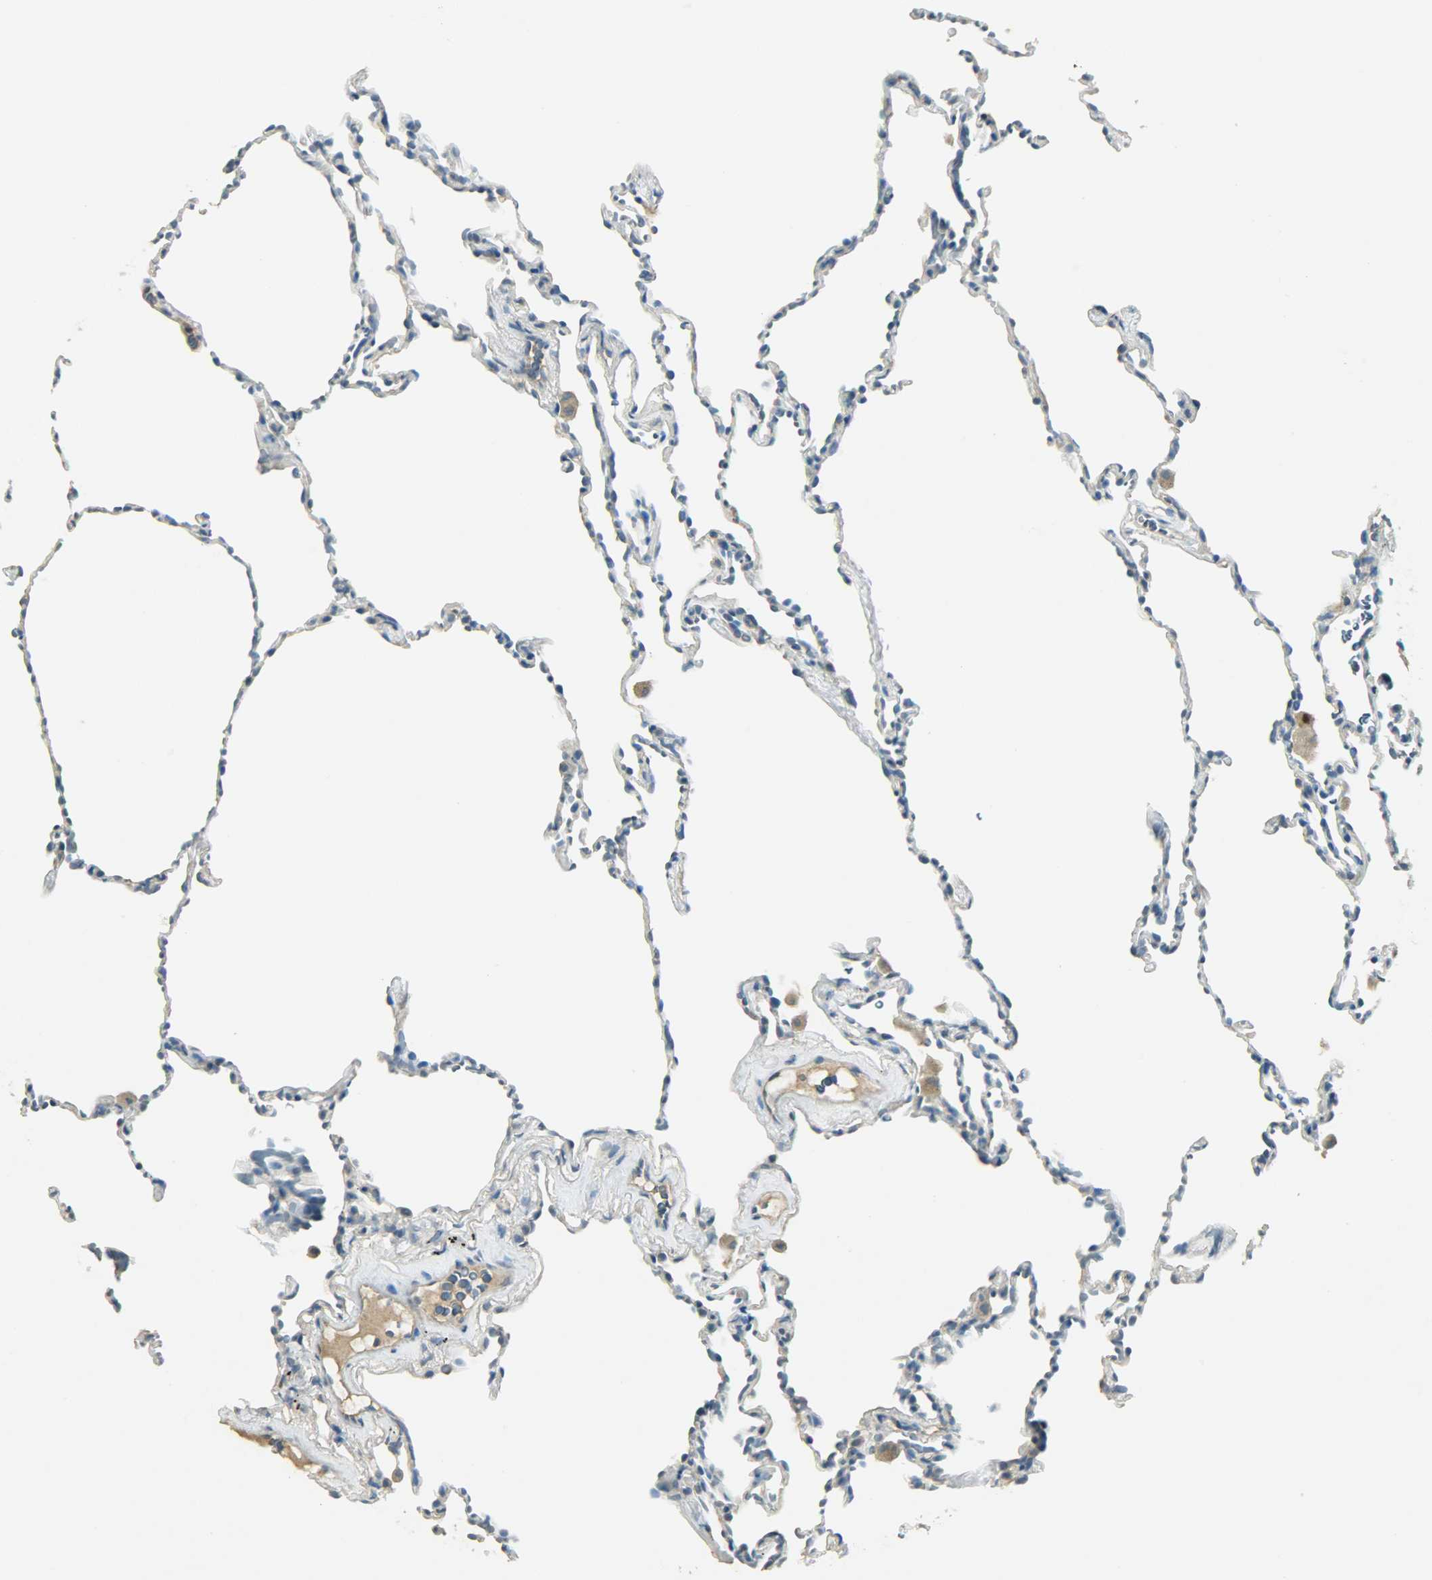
{"staining": {"intensity": "weak", "quantity": "25%-75%", "location": "cytoplasmic/membranous"}, "tissue": "lung", "cell_type": "Alveolar cells", "image_type": "normal", "snomed": [{"axis": "morphology", "description": "Normal tissue, NOS"}, {"axis": "morphology", "description": "Soft tissue tumor metastatic"}, {"axis": "topography", "description": "Lung"}], "caption": "IHC staining of unremarkable lung, which shows low levels of weak cytoplasmic/membranous positivity in about 25%-75% of alveolar cells indicating weak cytoplasmic/membranous protein staining. The staining was performed using DAB (brown) for protein detection and nuclei were counterstained in hematoxylin (blue).", "gene": "TPX2", "patient": {"sex": "male", "age": 59}}